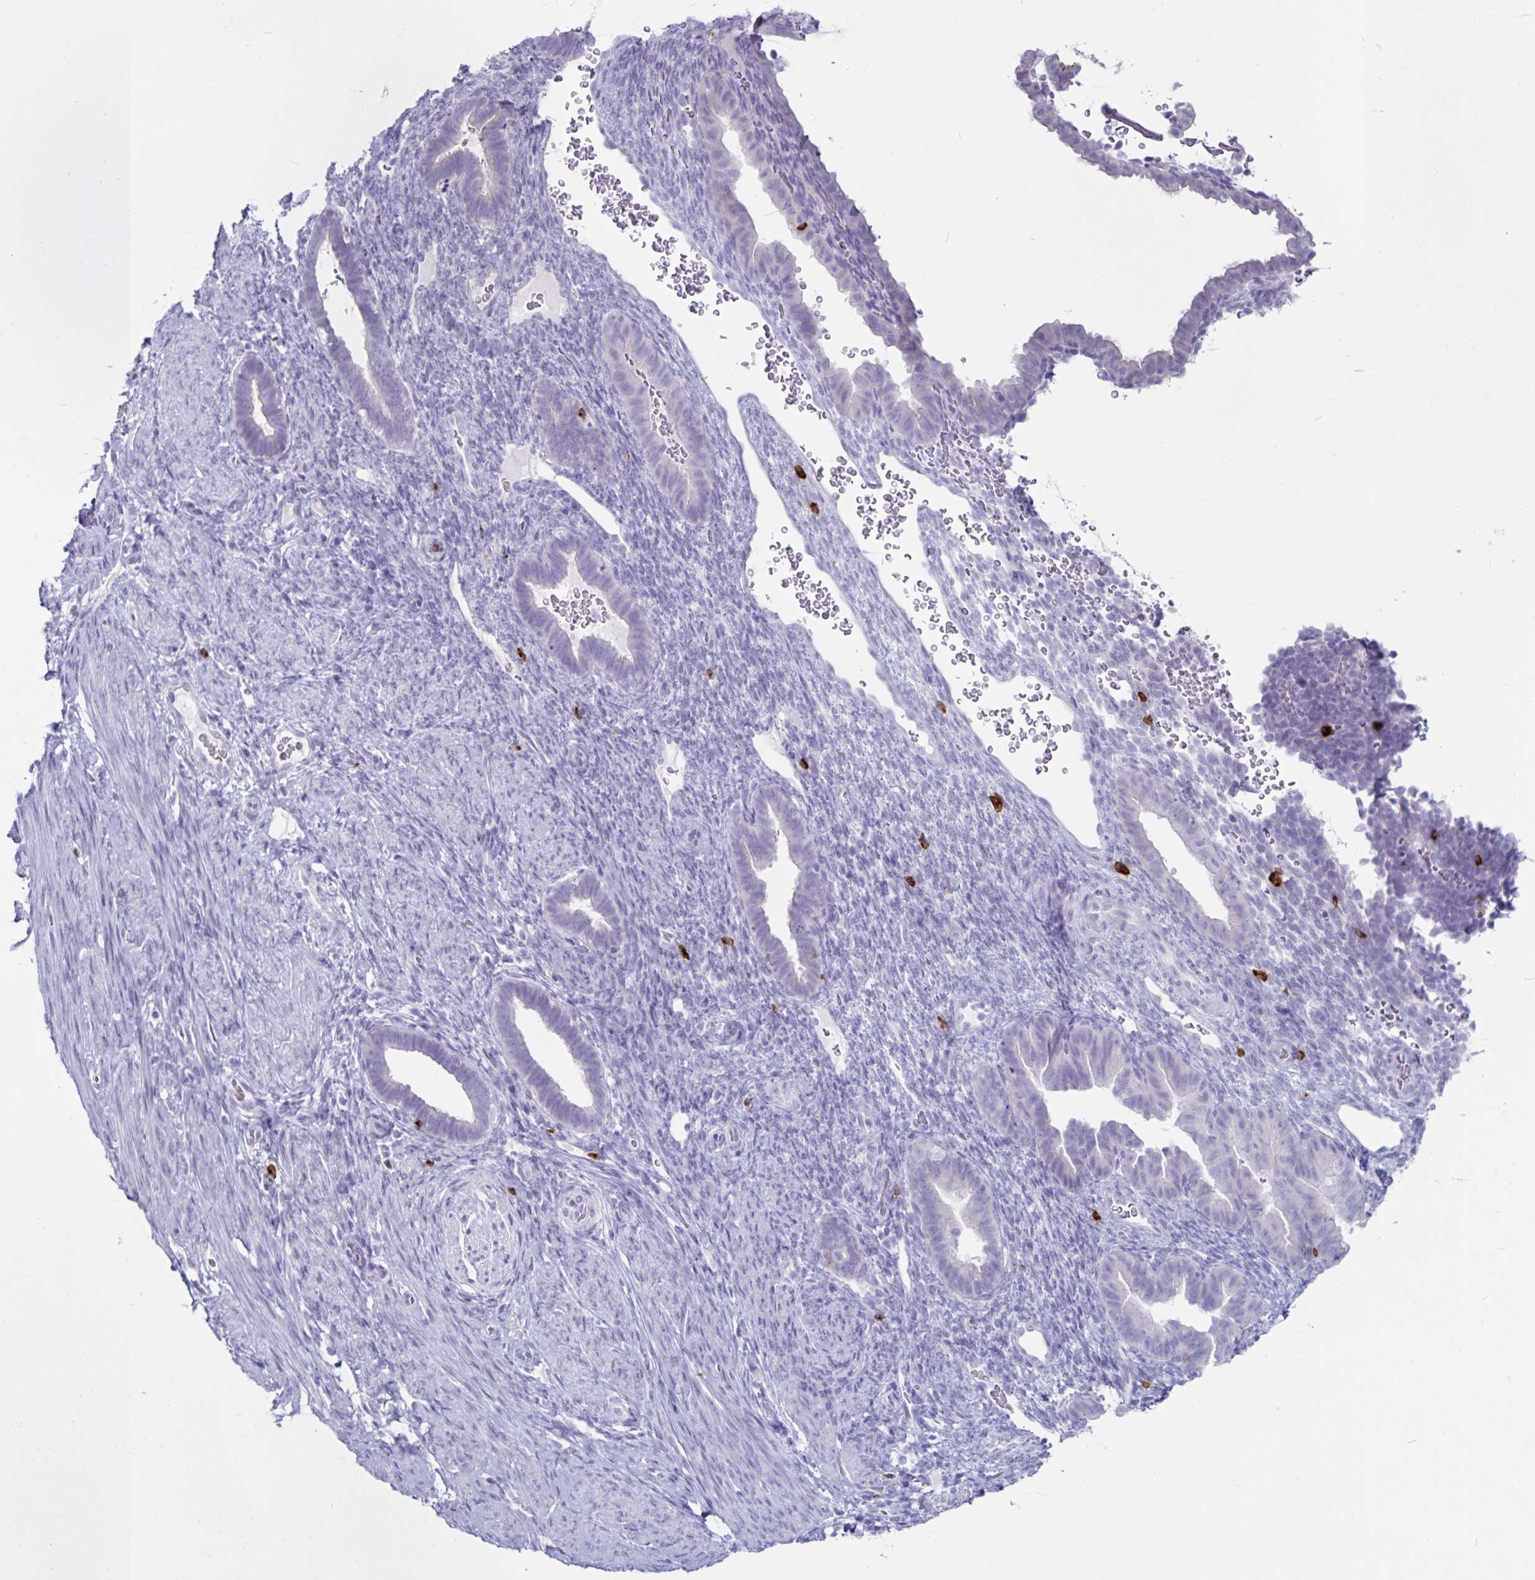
{"staining": {"intensity": "negative", "quantity": "none", "location": "none"}, "tissue": "endometrium", "cell_type": "Cells in endometrial stroma", "image_type": "normal", "snomed": [{"axis": "morphology", "description": "Normal tissue, NOS"}, {"axis": "topography", "description": "Endometrium"}], "caption": "This is an IHC histopathology image of normal human endometrium. There is no staining in cells in endometrial stroma.", "gene": "GNLY", "patient": {"sex": "female", "age": 34}}